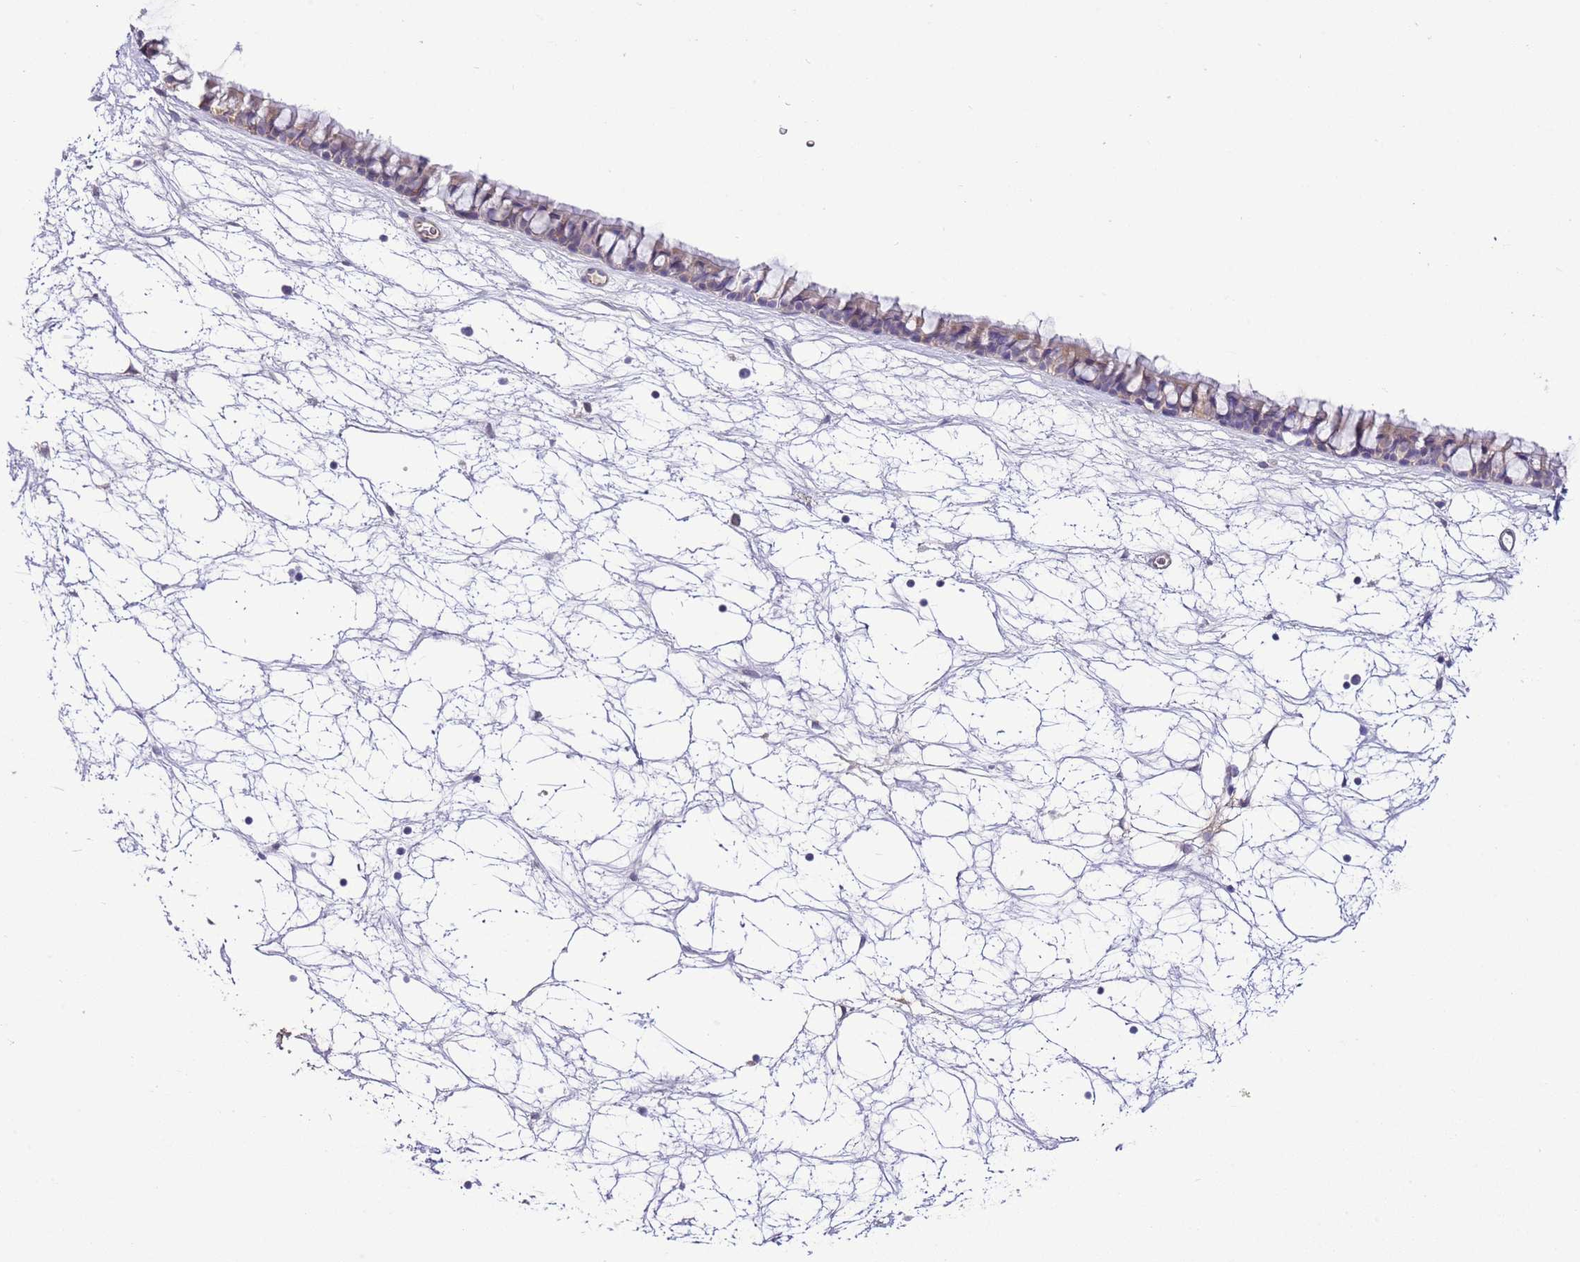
{"staining": {"intensity": "negative", "quantity": "none", "location": "none"}, "tissue": "nasopharynx", "cell_type": "Respiratory epithelial cells", "image_type": "normal", "snomed": [{"axis": "morphology", "description": "Normal tissue, NOS"}, {"axis": "topography", "description": "Nasopharynx"}], "caption": "Nasopharynx stained for a protein using immunohistochemistry demonstrates no expression respiratory epithelial cells.", "gene": "FBRSL1", "patient": {"sex": "male", "age": 64}}